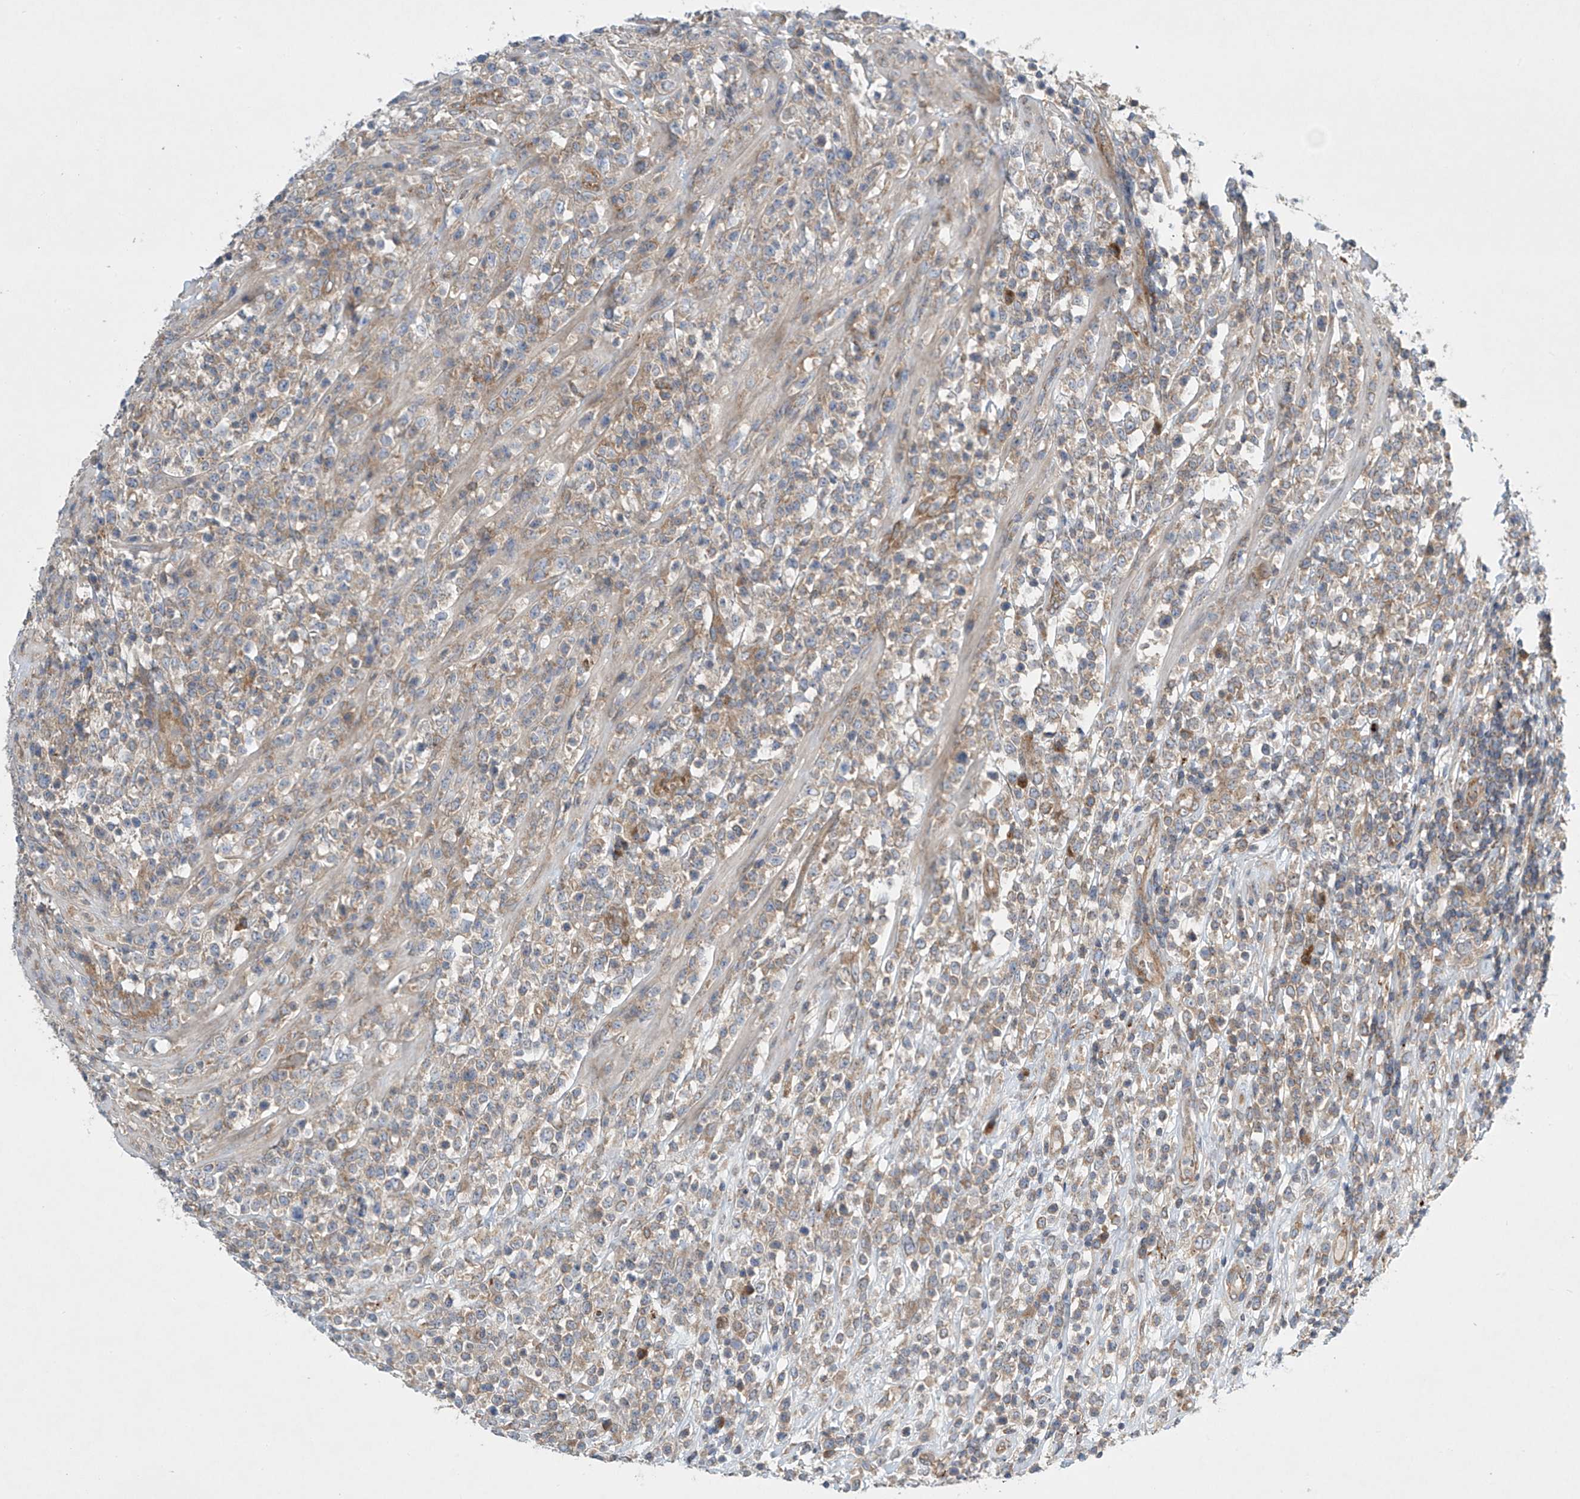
{"staining": {"intensity": "weak", "quantity": ">75%", "location": "cytoplasmic/membranous"}, "tissue": "lymphoma", "cell_type": "Tumor cells", "image_type": "cancer", "snomed": [{"axis": "morphology", "description": "Malignant lymphoma, non-Hodgkin's type, High grade"}, {"axis": "topography", "description": "Colon"}], "caption": "Malignant lymphoma, non-Hodgkin's type (high-grade) stained with a protein marker displays weak staining in tumor cells.", "gene": "TJAP1", "patient": {"sex": "female", "age": 53}}